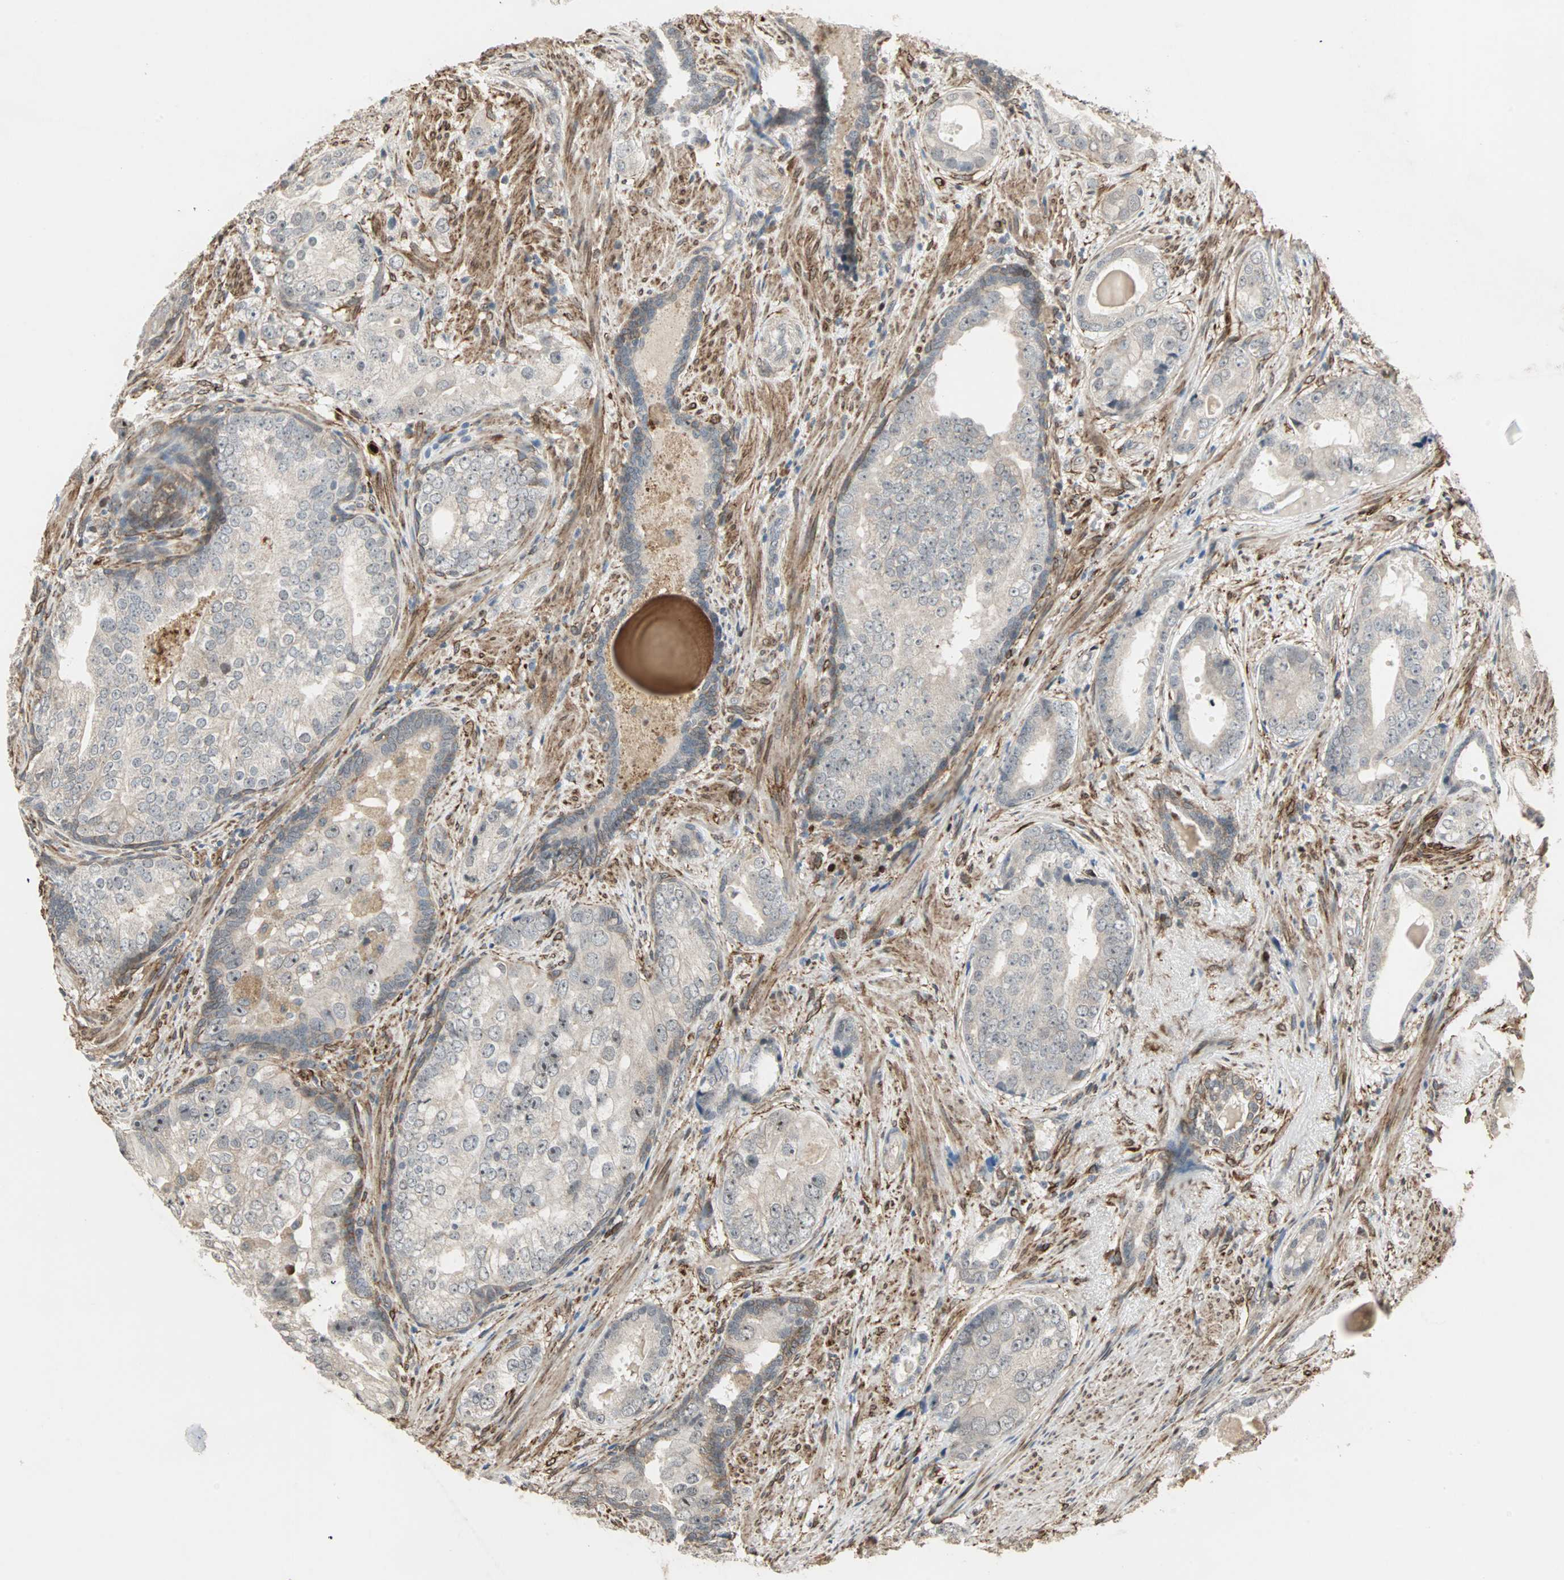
{"staining": {"intensity": "weak", "quantity": "25%-75%", "location": "cytoplasmic/membranous"}, "tissue": "prostate cancer", "cell_type": "Tumor cells", "image_type": "cancer", "snomed": [{"axis": "morphology", "description": "Adenocarcinoma, High grade"}, {"axis": "topography", "description": "Prostate"}], "caption": "Immunohistochemical staining of prostate cancer displays weak cytoplasmic/membranous protein staining in about 25%-75% of tumor cells. (brown staining indicates protein expression, while blue staining denotes nuclei).", "gene": "TRPV4", "patient": {"sex": "male", "age": 66}}